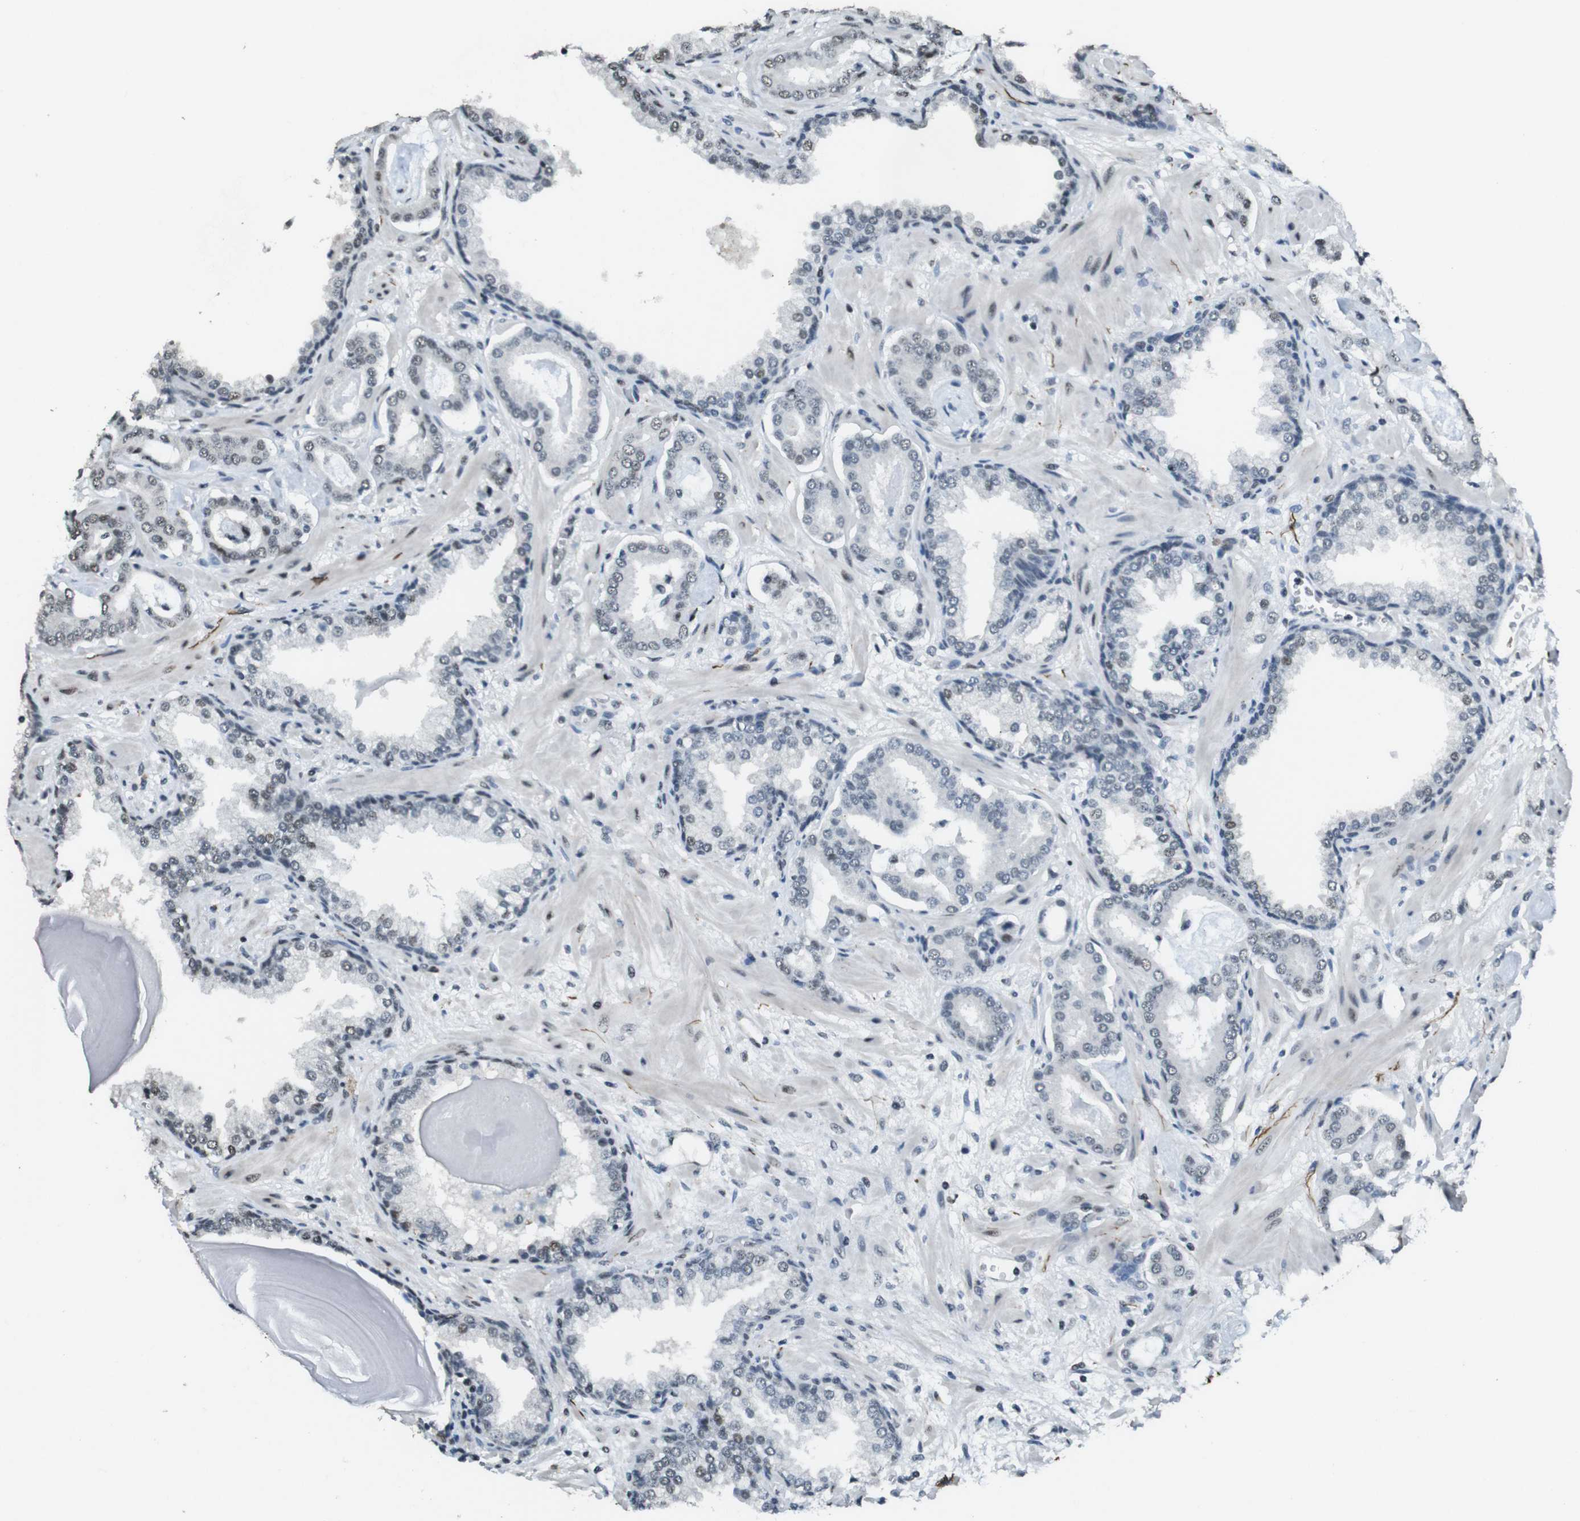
{"staining": {"intensity": "weak", "quantity": "<25%", "location": "nuclear"}, "tissue": "prostate cancer", "cell_type": "Tumor cells", "image_type": "cancer", "snomed": [{"axis": "morphology", "description": "Adenocarcinoma, Low grade"}, {"axis": "topography", "description": "Prostate"}], "caption": "The IHC histopathology image has no significant staining in tumor cells of prostate cancer tissue.", "gene": "CSNK2B", "patient": {"sex": "male", "age": 53}}